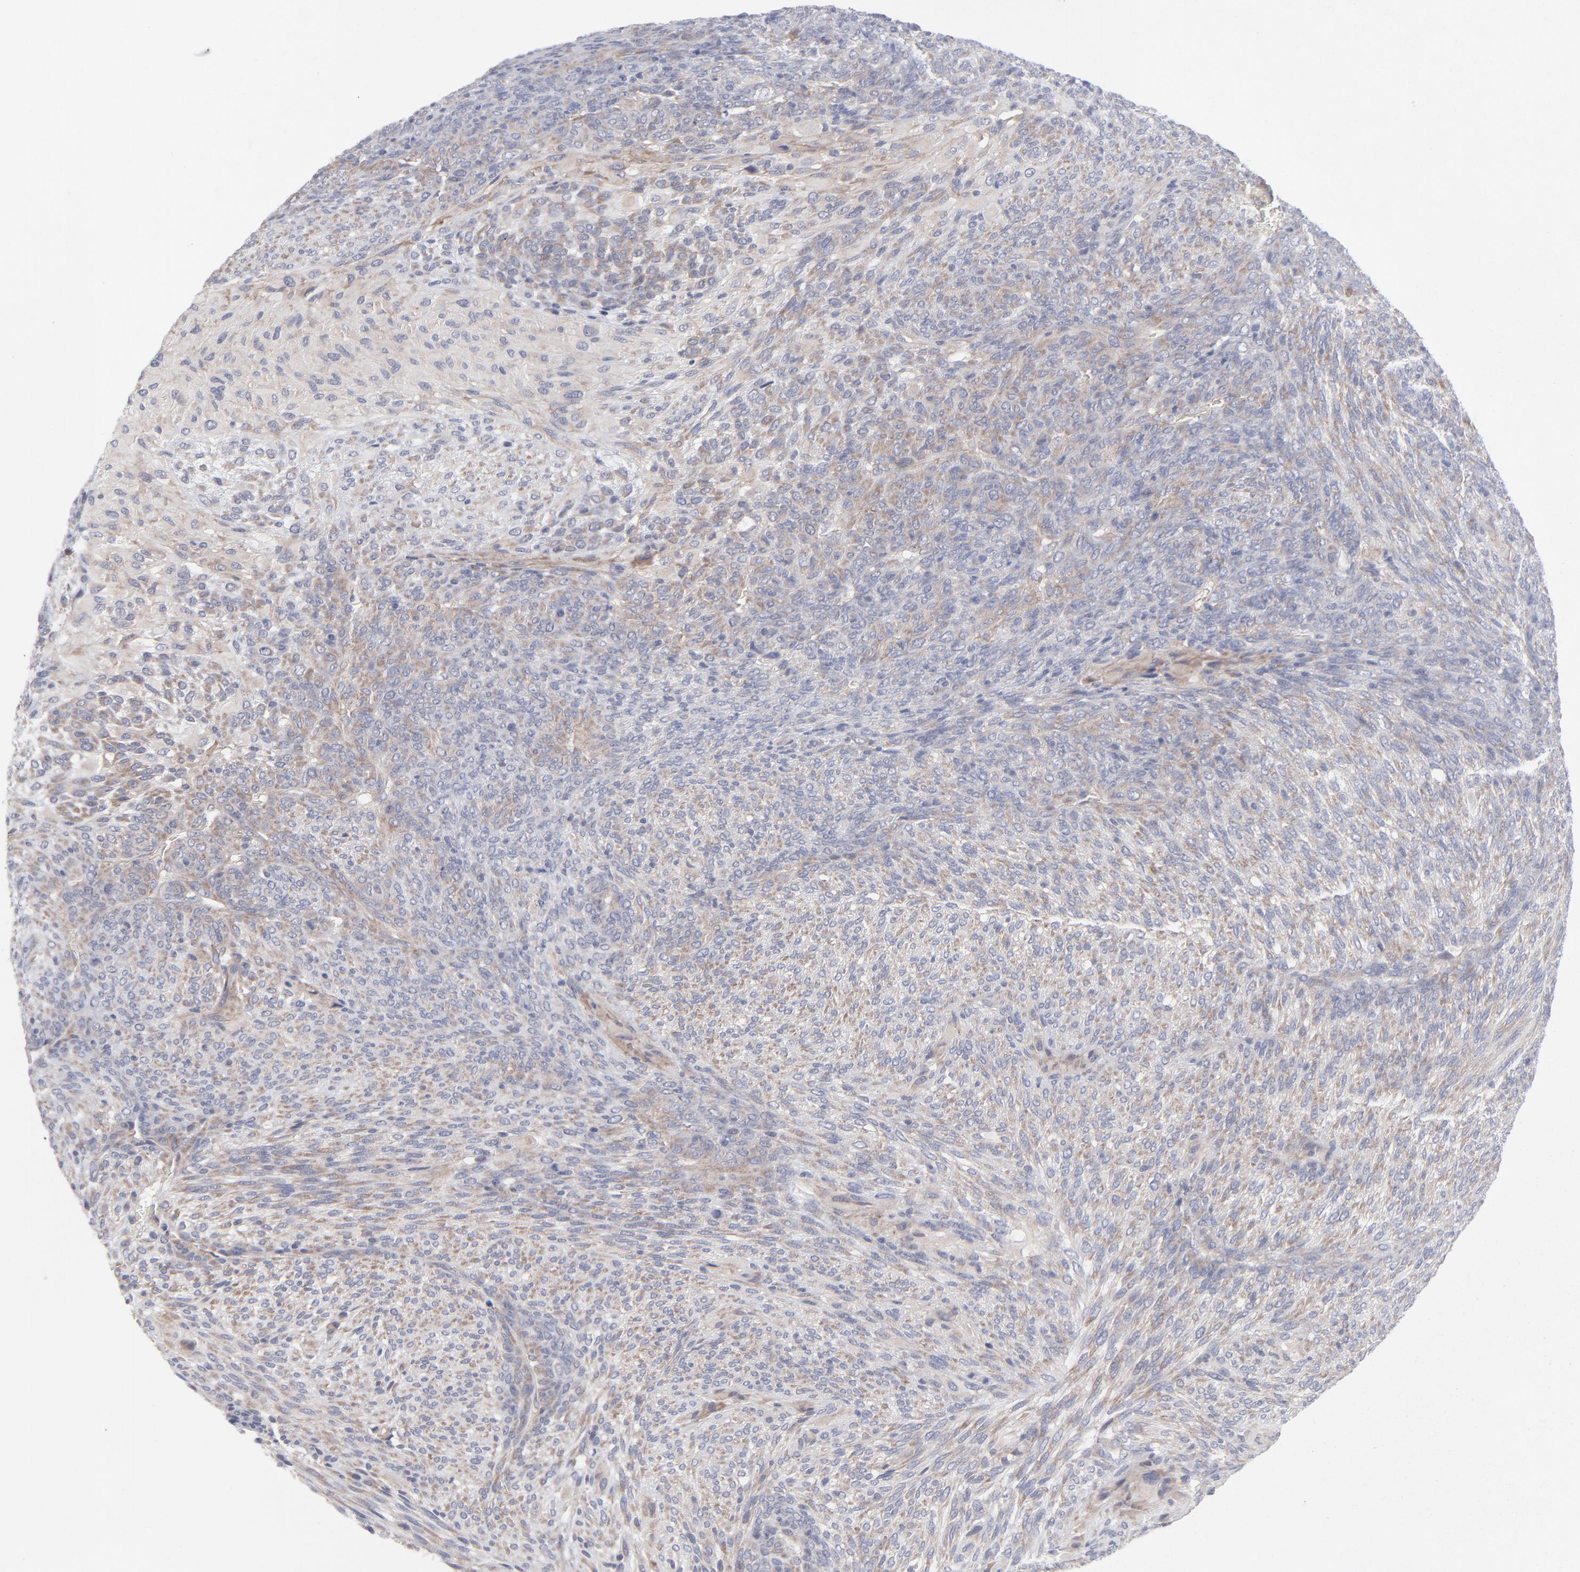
{"staining": {"intensity": "weak", "quantity": "<25%", "location": "cytoplasmic/membranous"}, "tissue": "glioma", "cell_type": "Tumor cells", "image_type": "cancer", "snomed": [{"axis": "morphology", "description": "Glioma, malignant, High grade"}, {"axis": "topography", "description": "Cerebral cortex"}], "caption": "Glioma was stained to show a protein in brown. There is no significant staining in tumor cells. The staining was performed using DAB (3,3'-diaminobenzidine) to visualize the protein expression in brown, while the nuclei were stained in blue with hematoxylin (Magnification: 20x).", "gene": "RPS24", "patient": {"sex": "female", "age": 55}}